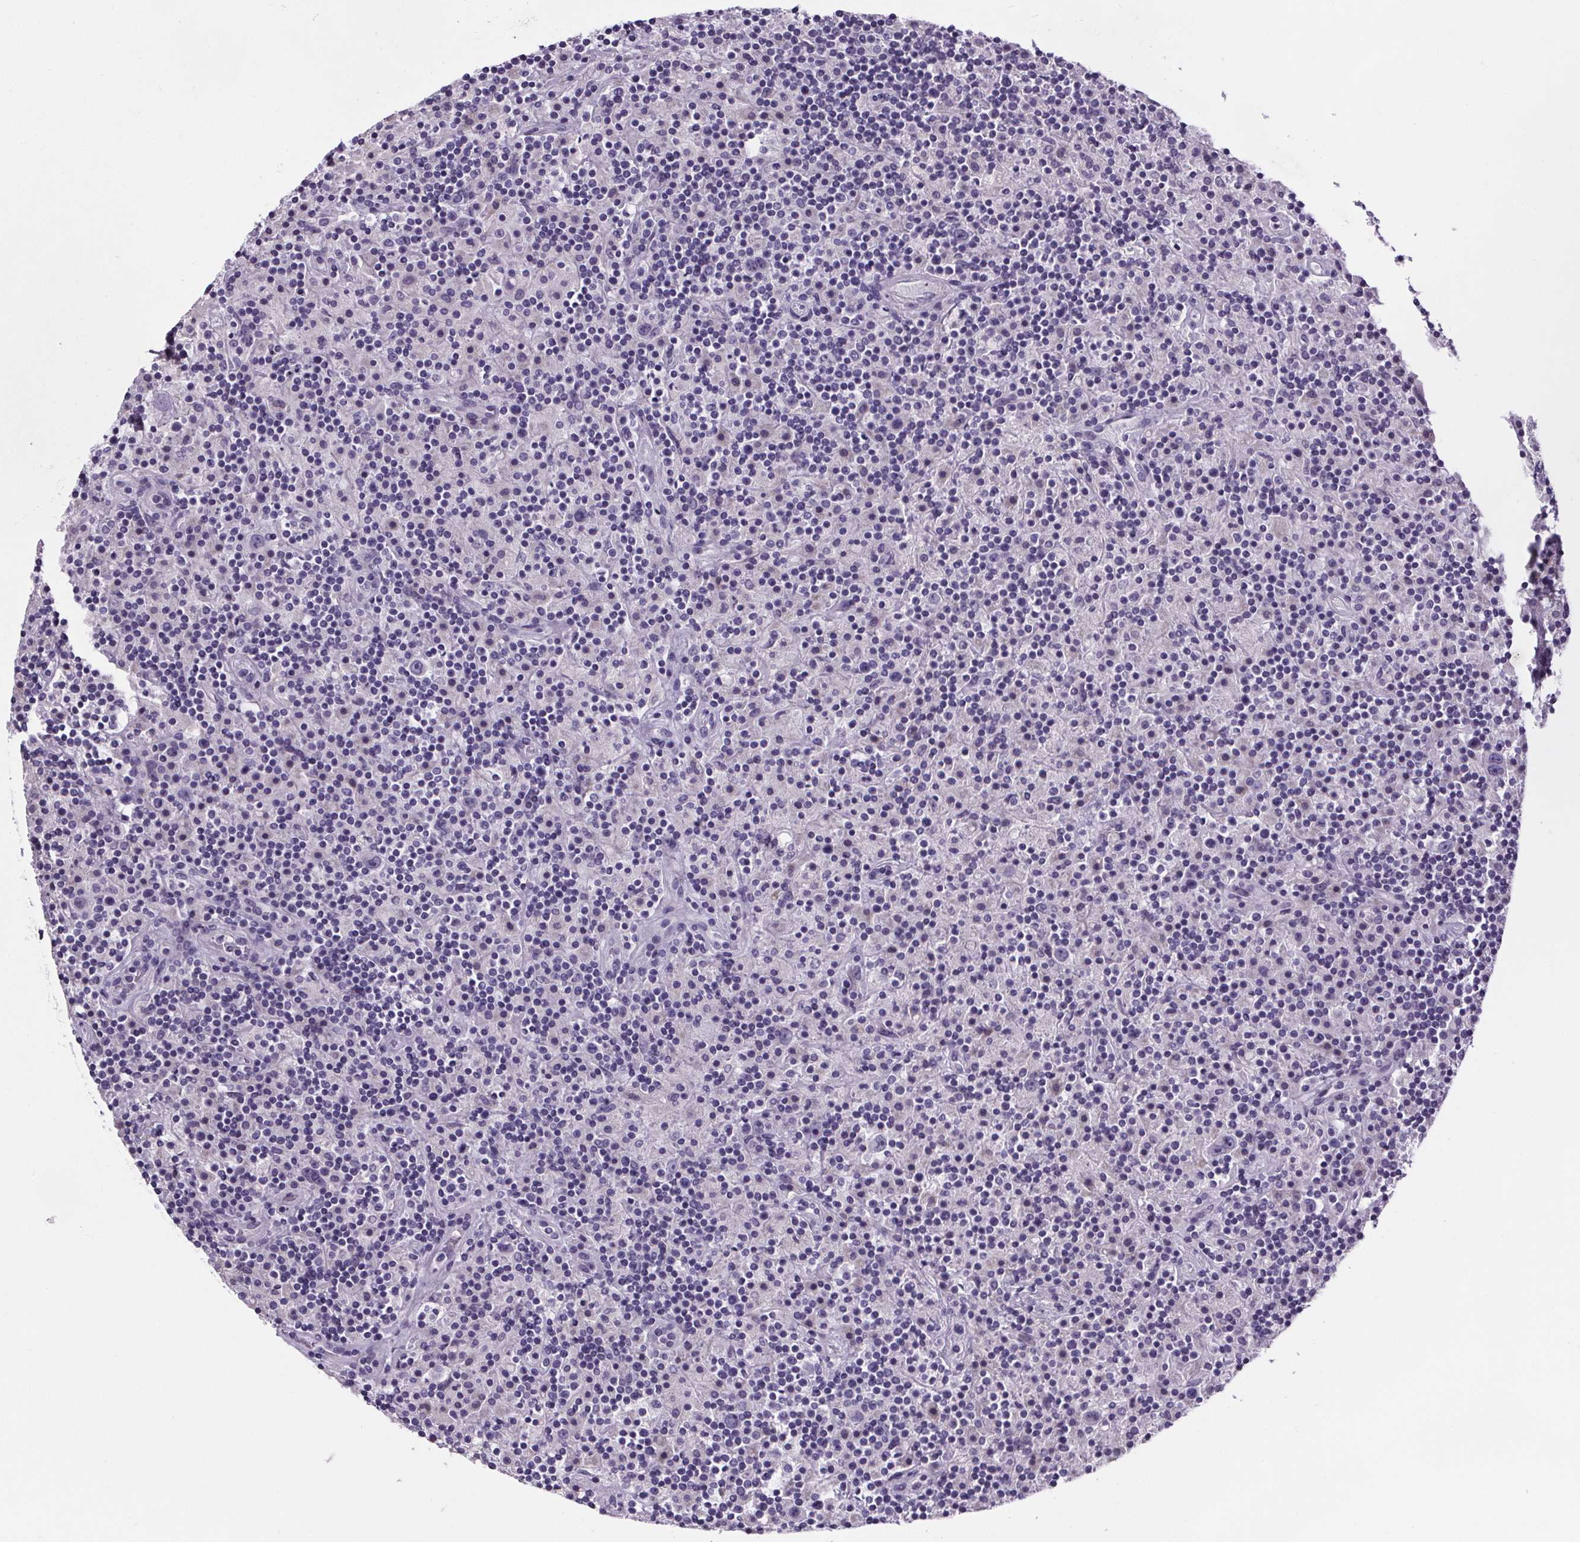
{"staining": {"intensity": "negative", "quantity": "none", "location": "none"}, "tissue": "lymphoma", "cell_type": "Tumor cells", "image_type": "cancer", "snomed": [{"axis": "morphology", "description": "Hodgkin's disease, NOS"}, {"axis": "topography", "description": "Lymph node"}], "caption": "A photomicrograph of human lymphoma is negative for staining in tumor cells.", "gene": "CUBN", "patient": {"sex": "male", "age": 70}}